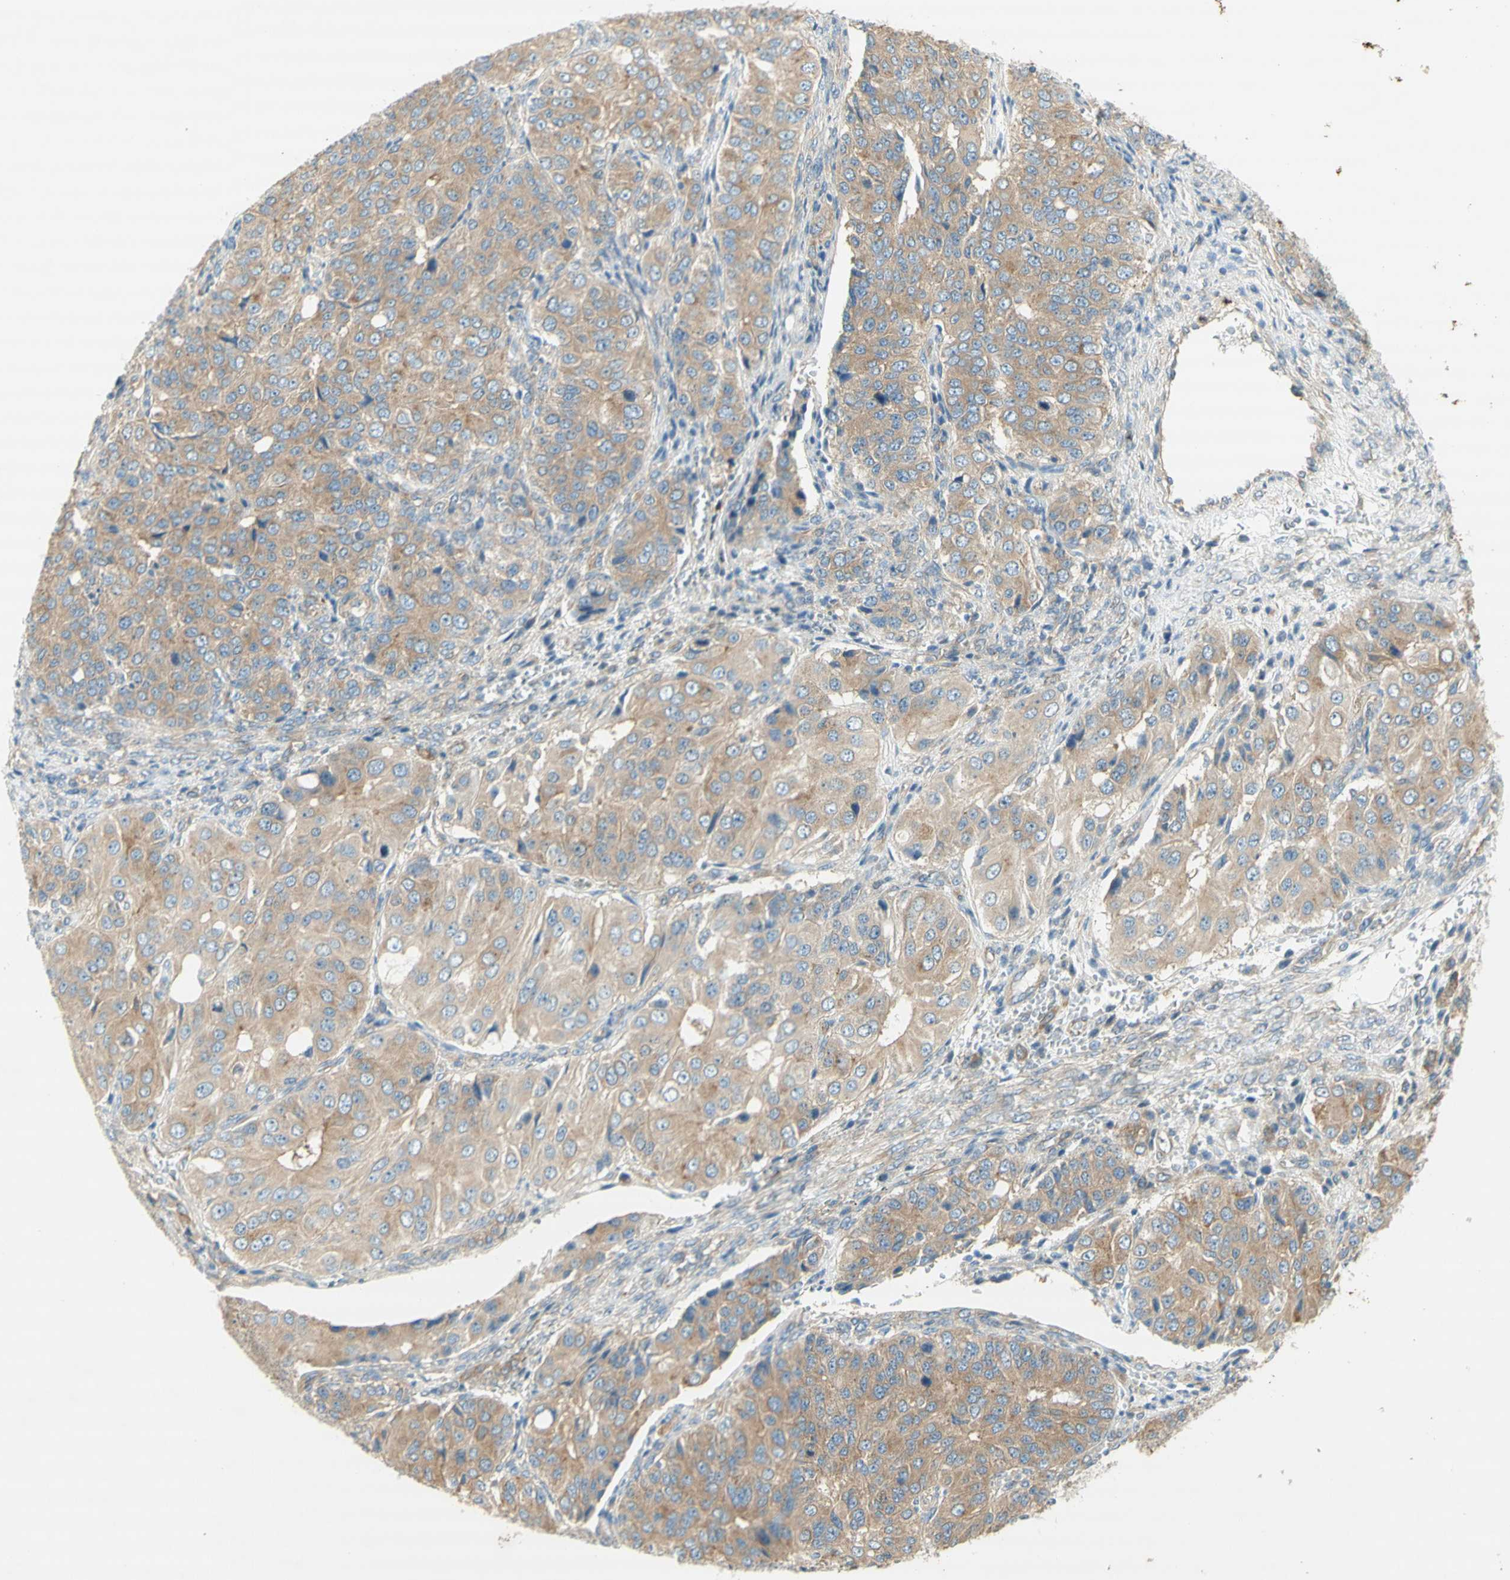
{"staining": {"intensity": "weak", "quantity": ">75%", "location": "cytoplasmic/membranous"}, "tissue": "ovarian cancer", "cell_type": "Tumor cells", "image_type": "cancer", "snomed": [{"axis": "morphology", "description": "Carcinoma, endometroid"}, {"axis": "topography", "description": "Ovary"}], "caption": "Ovarian cancer (endometroid carcinoma) stained for a protein (brown) displays weak cytoplasmic/membranous positive expression in about >75% of tumor cells.", "gene": "DYNC1H1", "patient": {"sex": "female", "age": 51}}